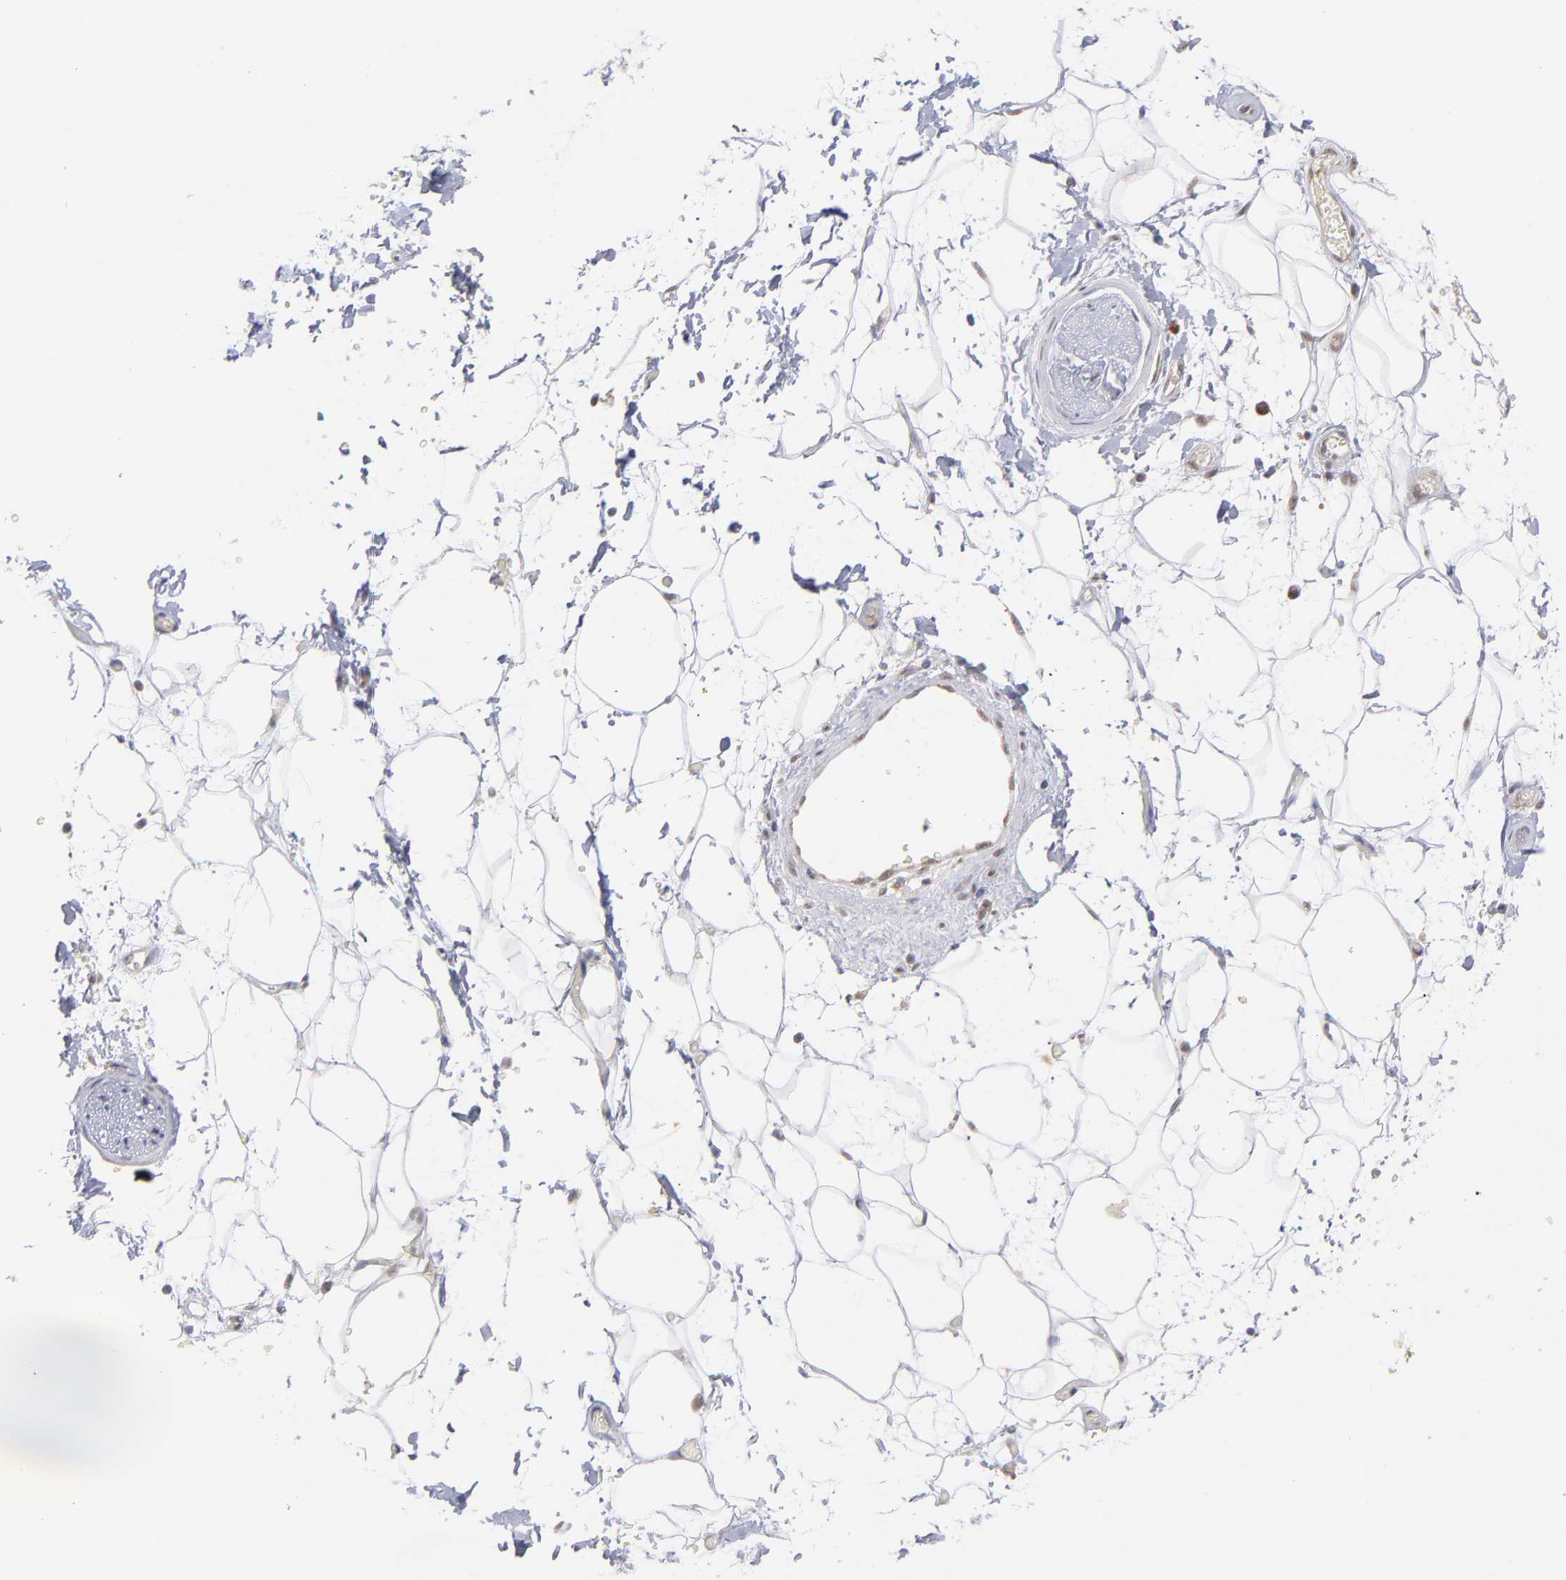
{"staining": {"intensity": "negative", "quantity": "none", "location": "none"}, "tissue": "adipose tissue", "cell_type": "Adipocytes", "image_type": "normal", "snomed": [{"axis": "morphology", "description": "Normal tissue, NOS"}, {"axis": "topography", "description": "Soft tissue"}], "caption": "A high-resolution histopathology image shows immunohistochemistry (IHC) staining of unremarkable adipose tissue, which displays no significant expression in adipocytes.", "gene": "OAS1", "patient": {"sex": "male", "age": 72}}